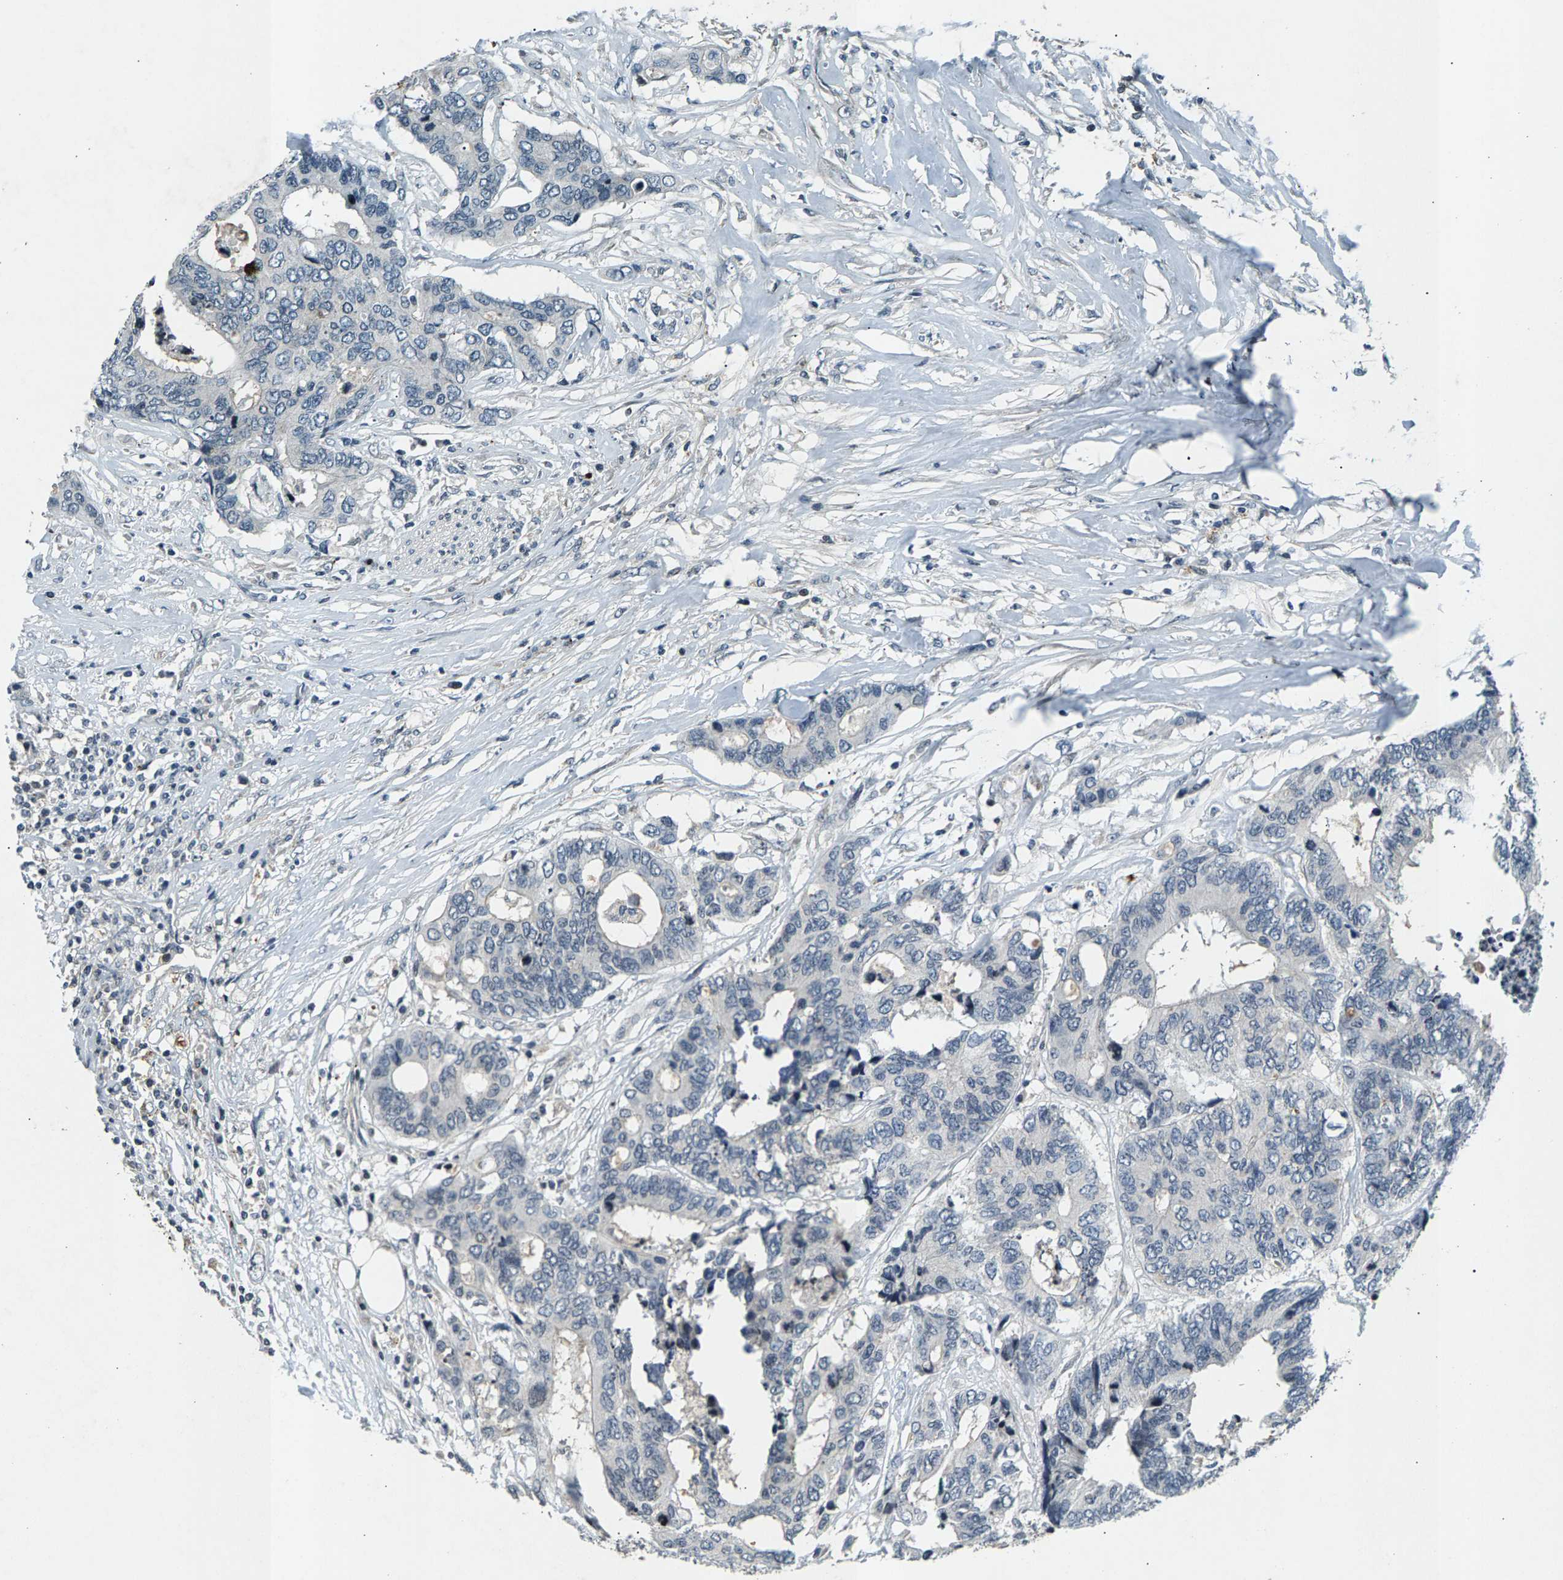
{"staining": {"intensity": "negative", "quantity": "none", "location": "none"}, "tissue": "colorectal cancer", "cell_type": "Tumor cells", "image_type": "cancer", "snomed": [{"axis": "morphology", "description": "Adenocarcinoma, NOS"}, {"axis": "topography", "description": "Rectum"}], "caption": "Immunohistochemistry (IHC) micrograph of colorectal cancer (adenocarcinoma) stained for a protein (brown), which exhibits no expression in tumor cells.", "gene": "ZPR1", "patient": {"sex": "male", "age": 55}}